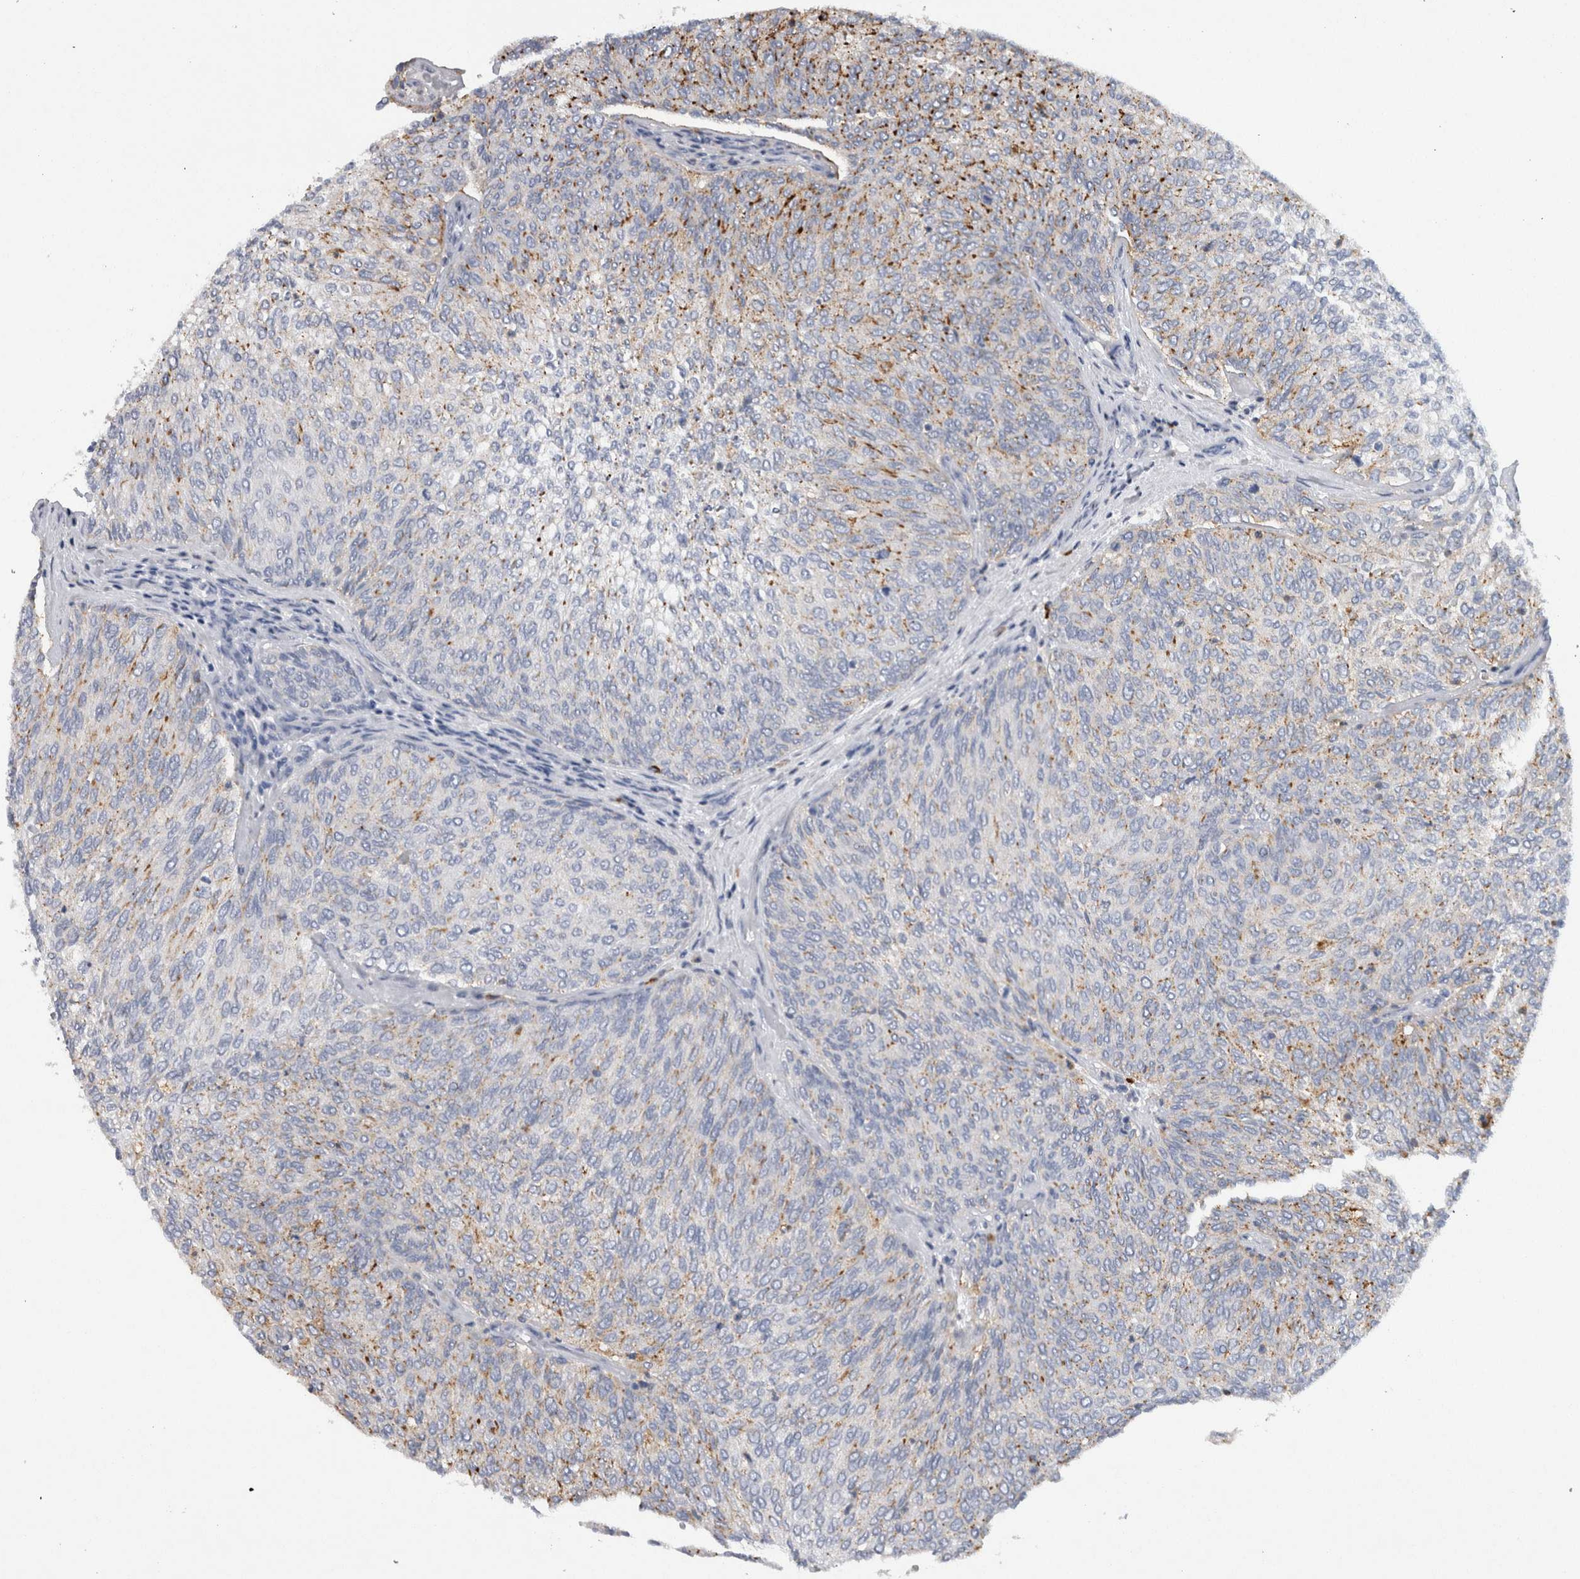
{"staining": {"intensity": "moderate", "quantity": "<25%", "location": "cytoplasmic/membranous"}, "tissue": "urothelial cancer", "cell_type": "Tumor cells", "image_type": "cancer", "snomed": [{"axis": "morphology", "description": "Urothelial carcinoma, Low grade"}, {"axis": "topography", "description": "Urinary bladder"}], "caption": "Tumor cells demonstrate low levels of moderate cytoplasmic/membranous staining in about <25% of cells in human urothelial cancer.", "gene": "CD63", "patient": {"sex": "female", "age": 79}}